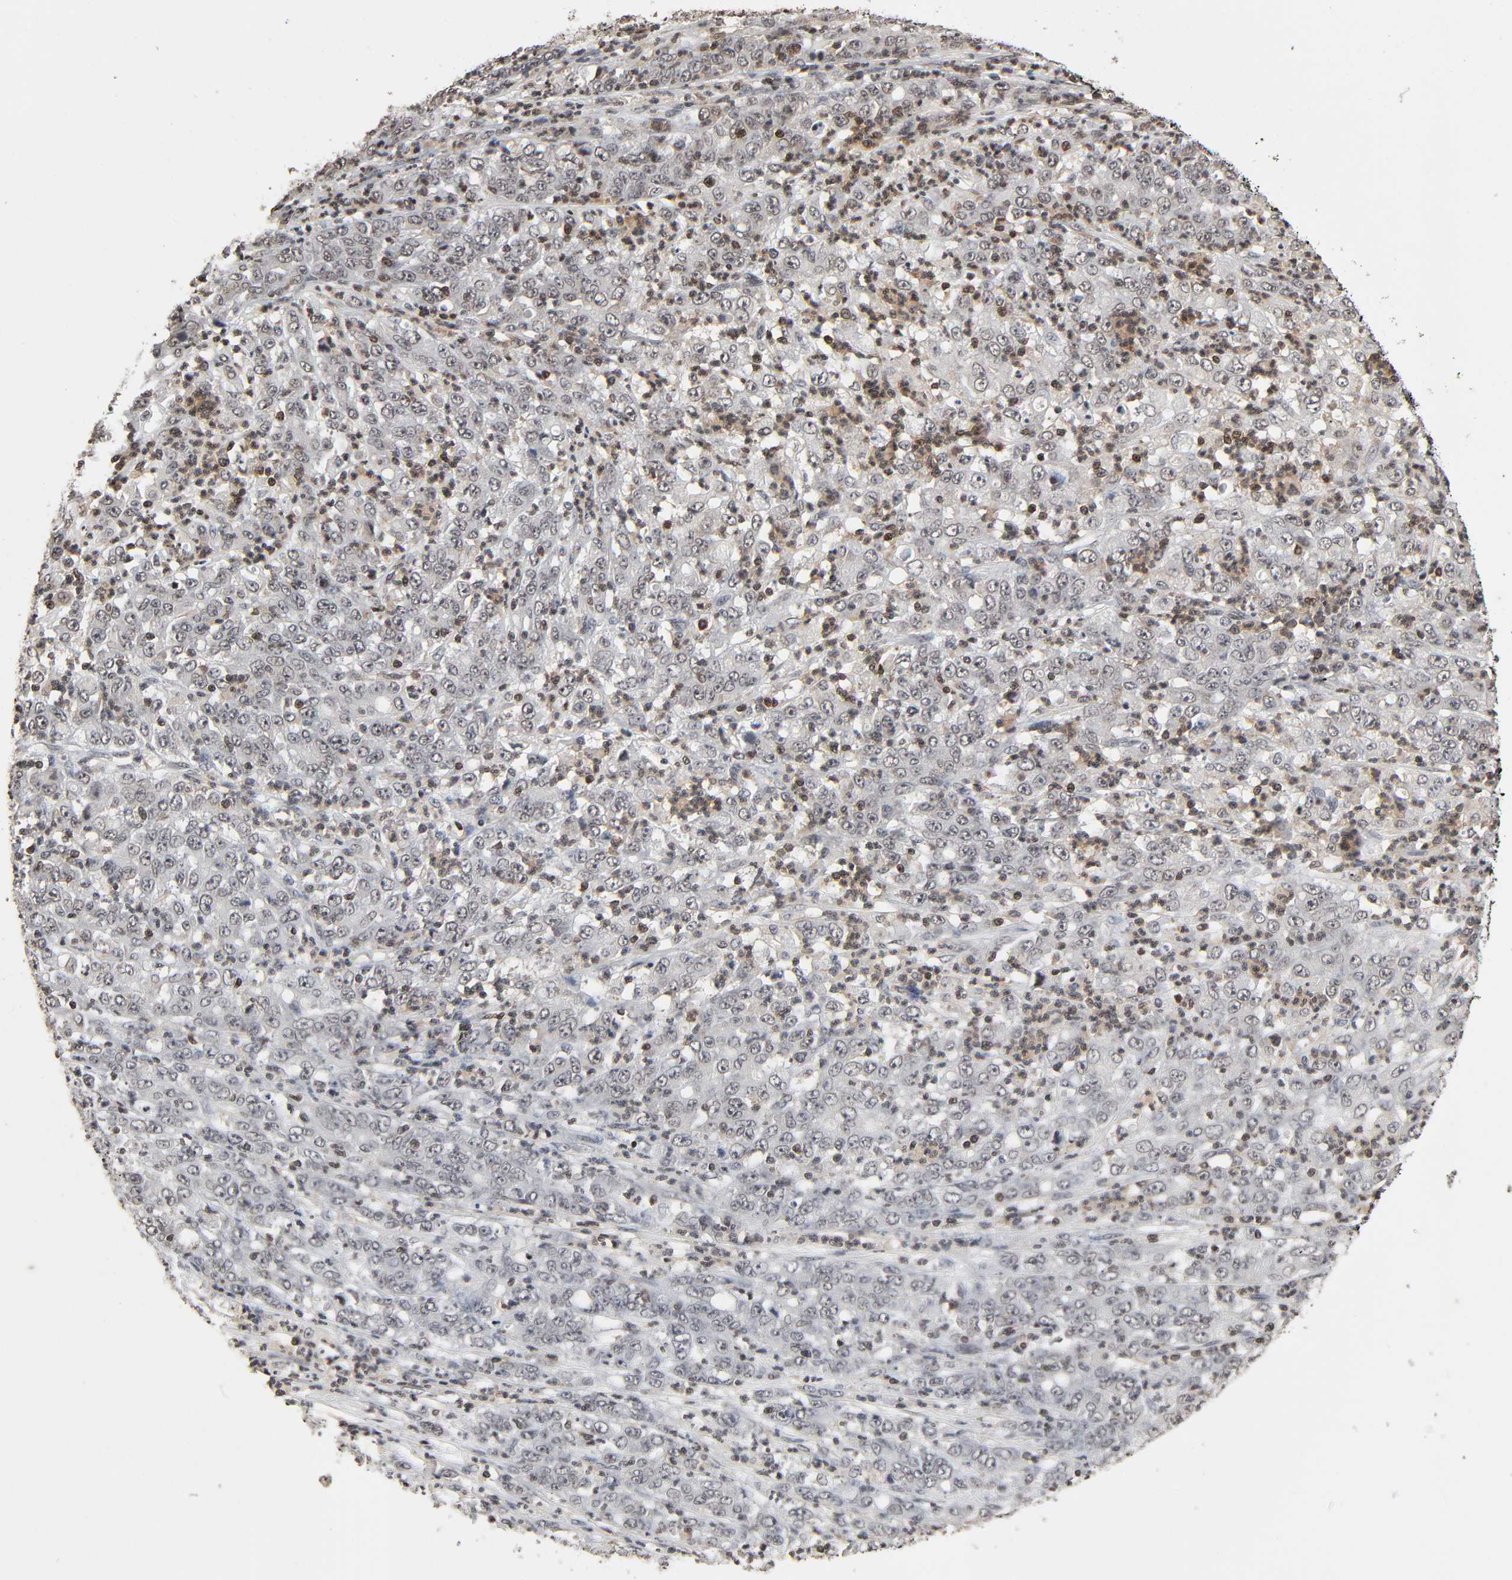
{"staining": {"intensity": "negative", "quantity": "none", "location": "none"}, "tissue": "stomach cancer", "cell_type": "Tumor cells", "image_type": "cancer", "snomed": [{"axis": "morphology", "description": "Adenocarcinoma, NOS"}, {"axis": "topography", "description": "Stomach, lower"}], "caption": "Stomach adenocarcinoma was stained to show a protein in brown. There is no significant positivity in tumor cells.", "gene": "STK4", "patient": {"sex": "female", "age": 71}}